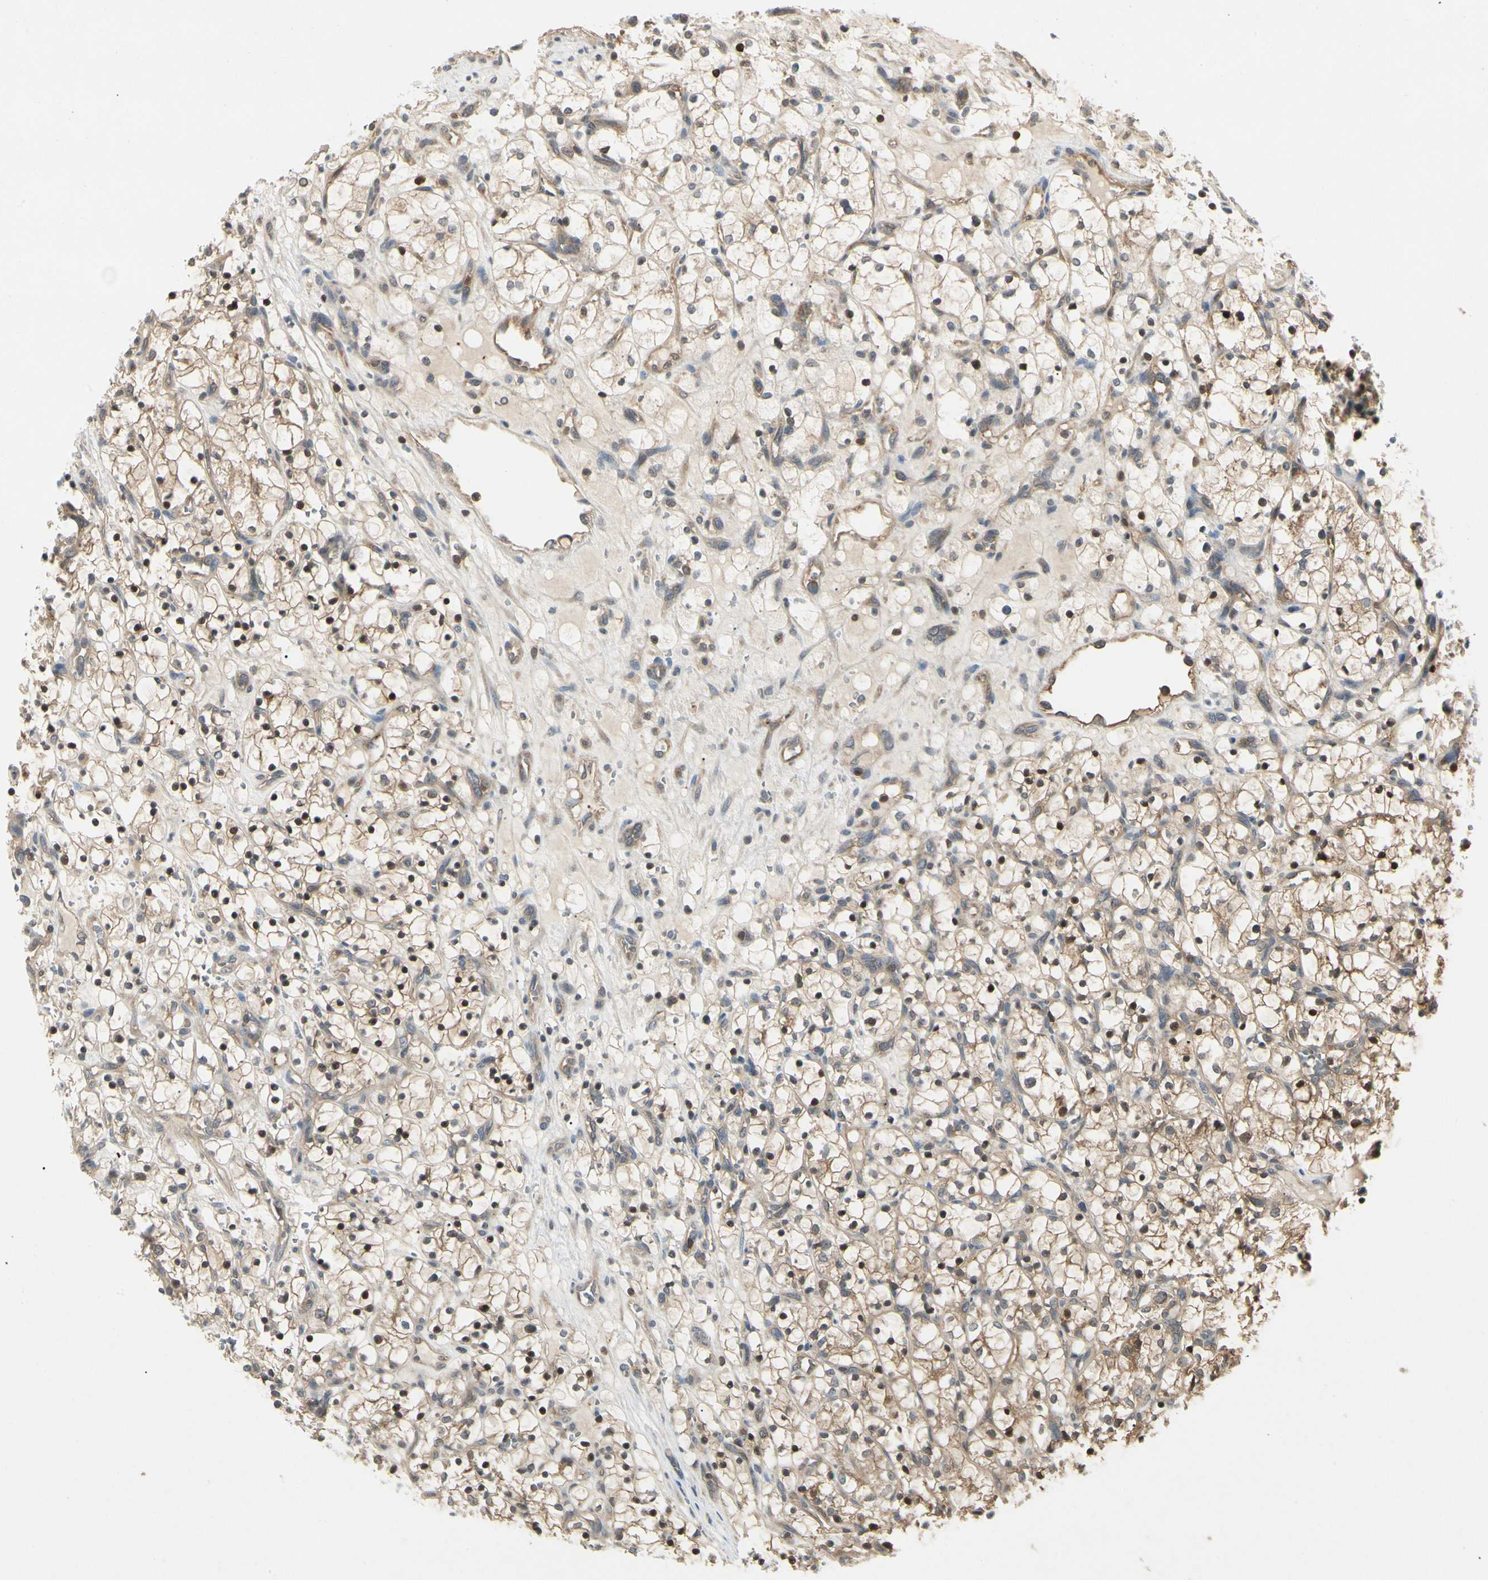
{"staining": {"intensity": "moderate", "quantity": "25%-75%", "location": "cytoplasmic/membranous"}, "tissue": "renal cancer", "cell_type": "Tumor cells", "image_type": "cancer", "snomed": [{"axis": "morphology", "description": "Adenocarcinoma, NOS"}, {"axis": "topography", "description": "Kidney"}], "caption": "Immunohistochemistry staining of renal cancer, which reveals medium levels of moderate cytoplasmic/membranous expression in approximately 25%-75% of tumor cells indicating moderate cytoplasmic/membranous protein expression. The staining was performed using DAB (brown) for protein detection and nuclei were counterstained in hematoxylin (blue).", "gene": "YWHAQ", "patient": {"sex": "female", "age": 69}}